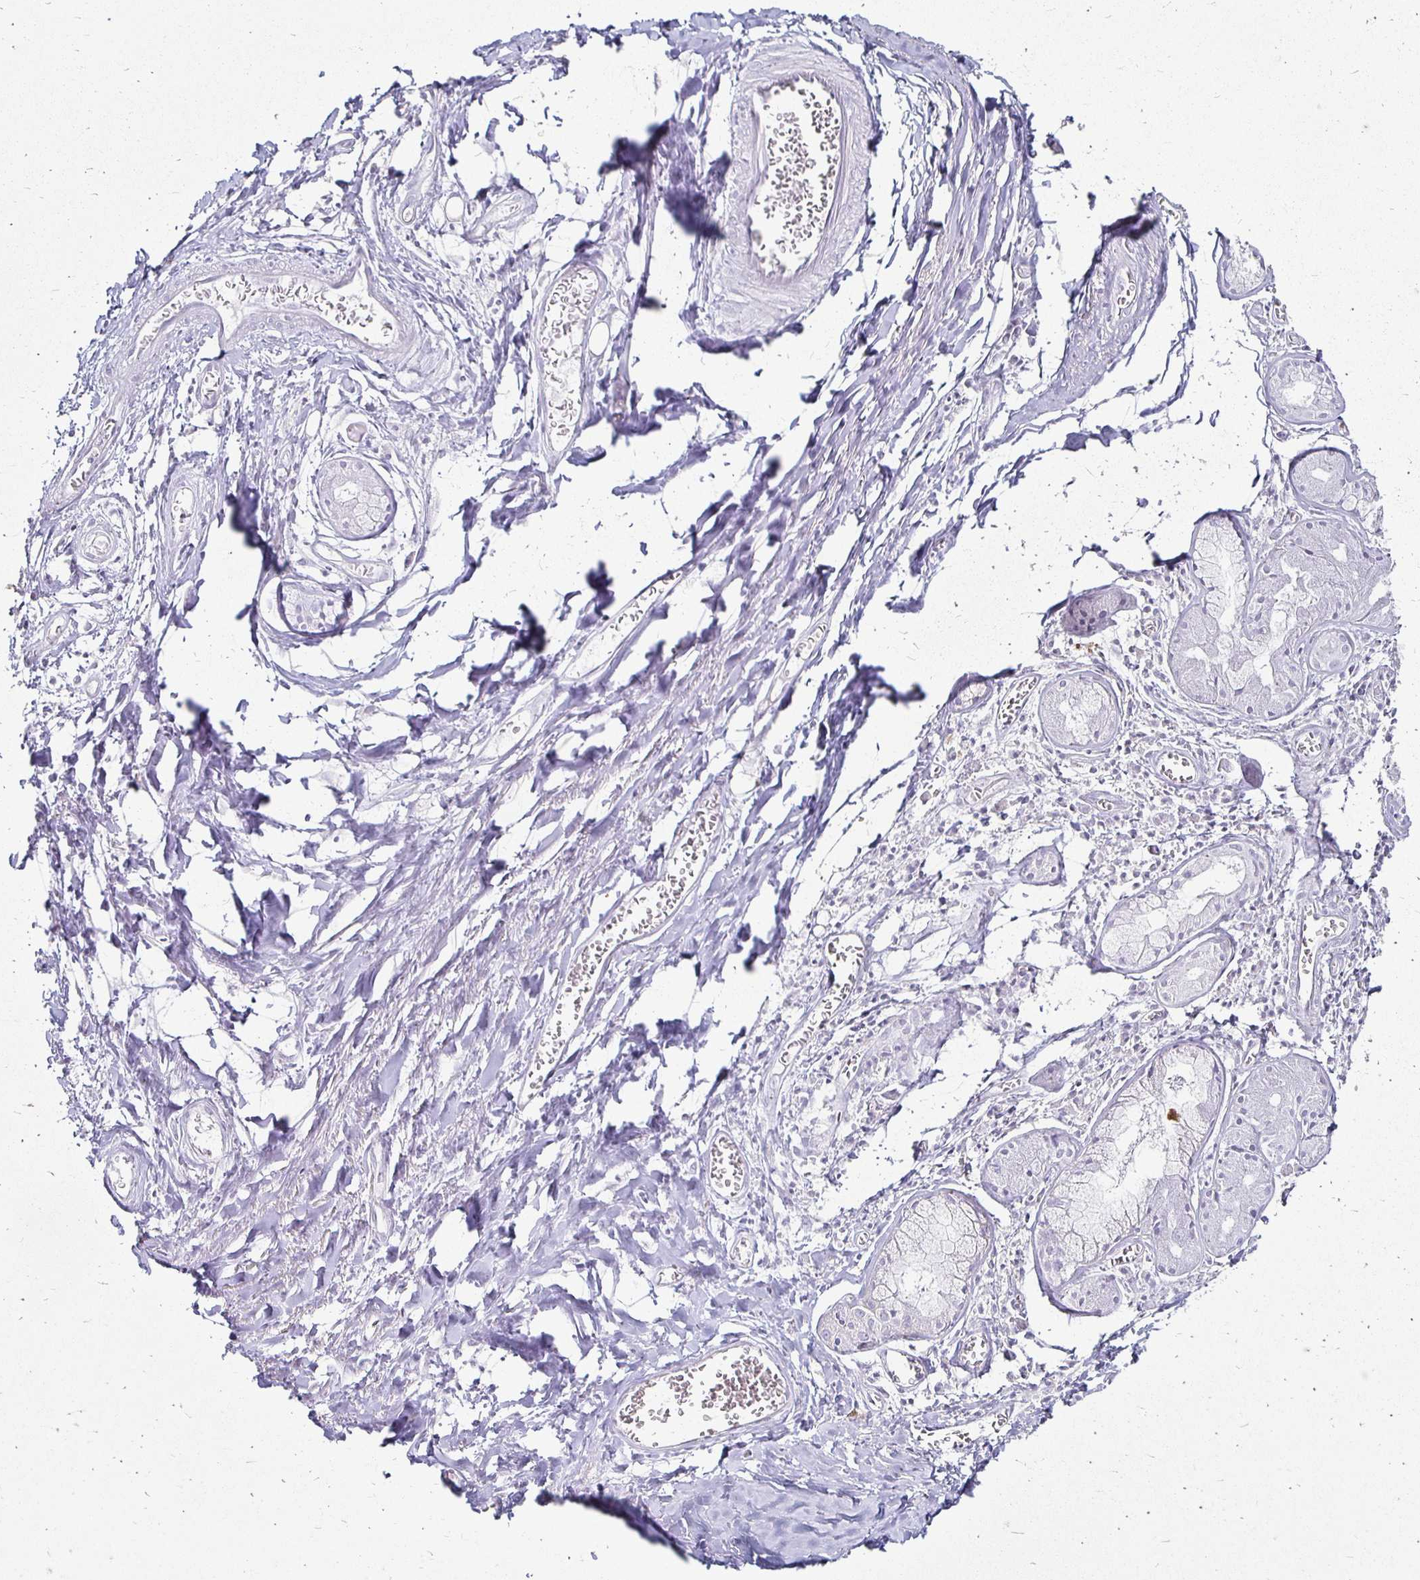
{"staining": {"intensity": "negative", "quantity": "none", "location": "none"}, "tissue": "adipose tissue", "cell_type": "Adipocytes", "image_type": "normal", "snomed": [{"axis": "morphology", "description": "Normal tissue, NOS"}, {"axis": "topography", "description": "Cartilage tissue"}], "caption": "Immunohistochemistry (IHC) micrograph of normal adipose tissue: adipose tissue stained with DAB demonstrates no significant protein expression in adipocytes.", "gene": "NCSTN", "patient": {"sex": "male", "age": 57}}